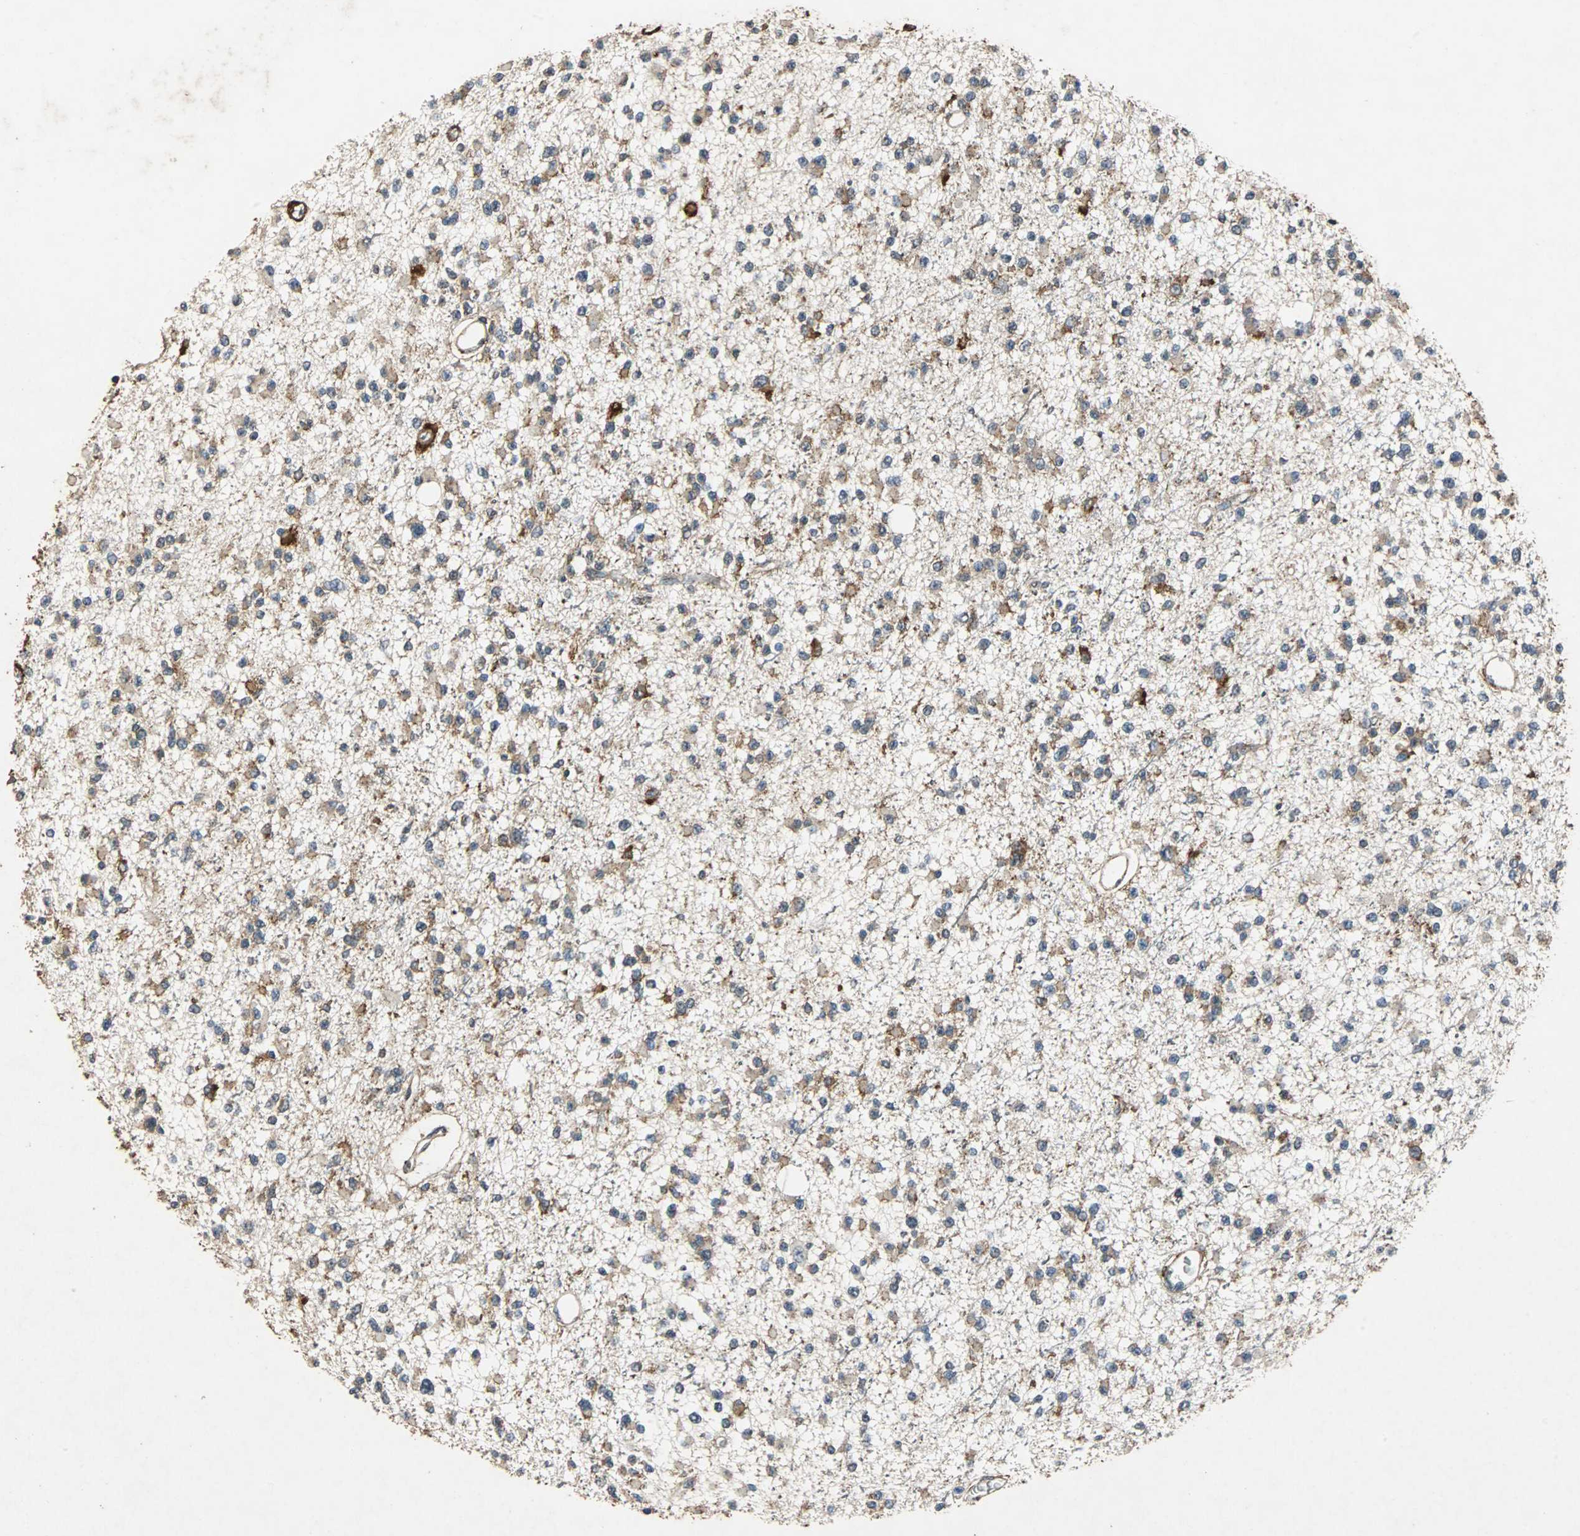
{"staining": {"intensity": "moderate", "quantity": ">75%", "location": "cytoplasmic/membranous"}, "tissue": "glioma", "cell_type": "Tumor cells", "image_type": "cancer", "snomed": [{"axis": "morphology", "description": "Glioma, malignant, Low grade"}, {"axis": "topography", "description": "Brain"}], "caption": "A medium amount of moderate cytoplasmic/membranous staining is appreciated in approximately >75% of tumor cells in glioma tissue.", "gene": "NAA10", "patient": {"sex": "female", "age": 22}}